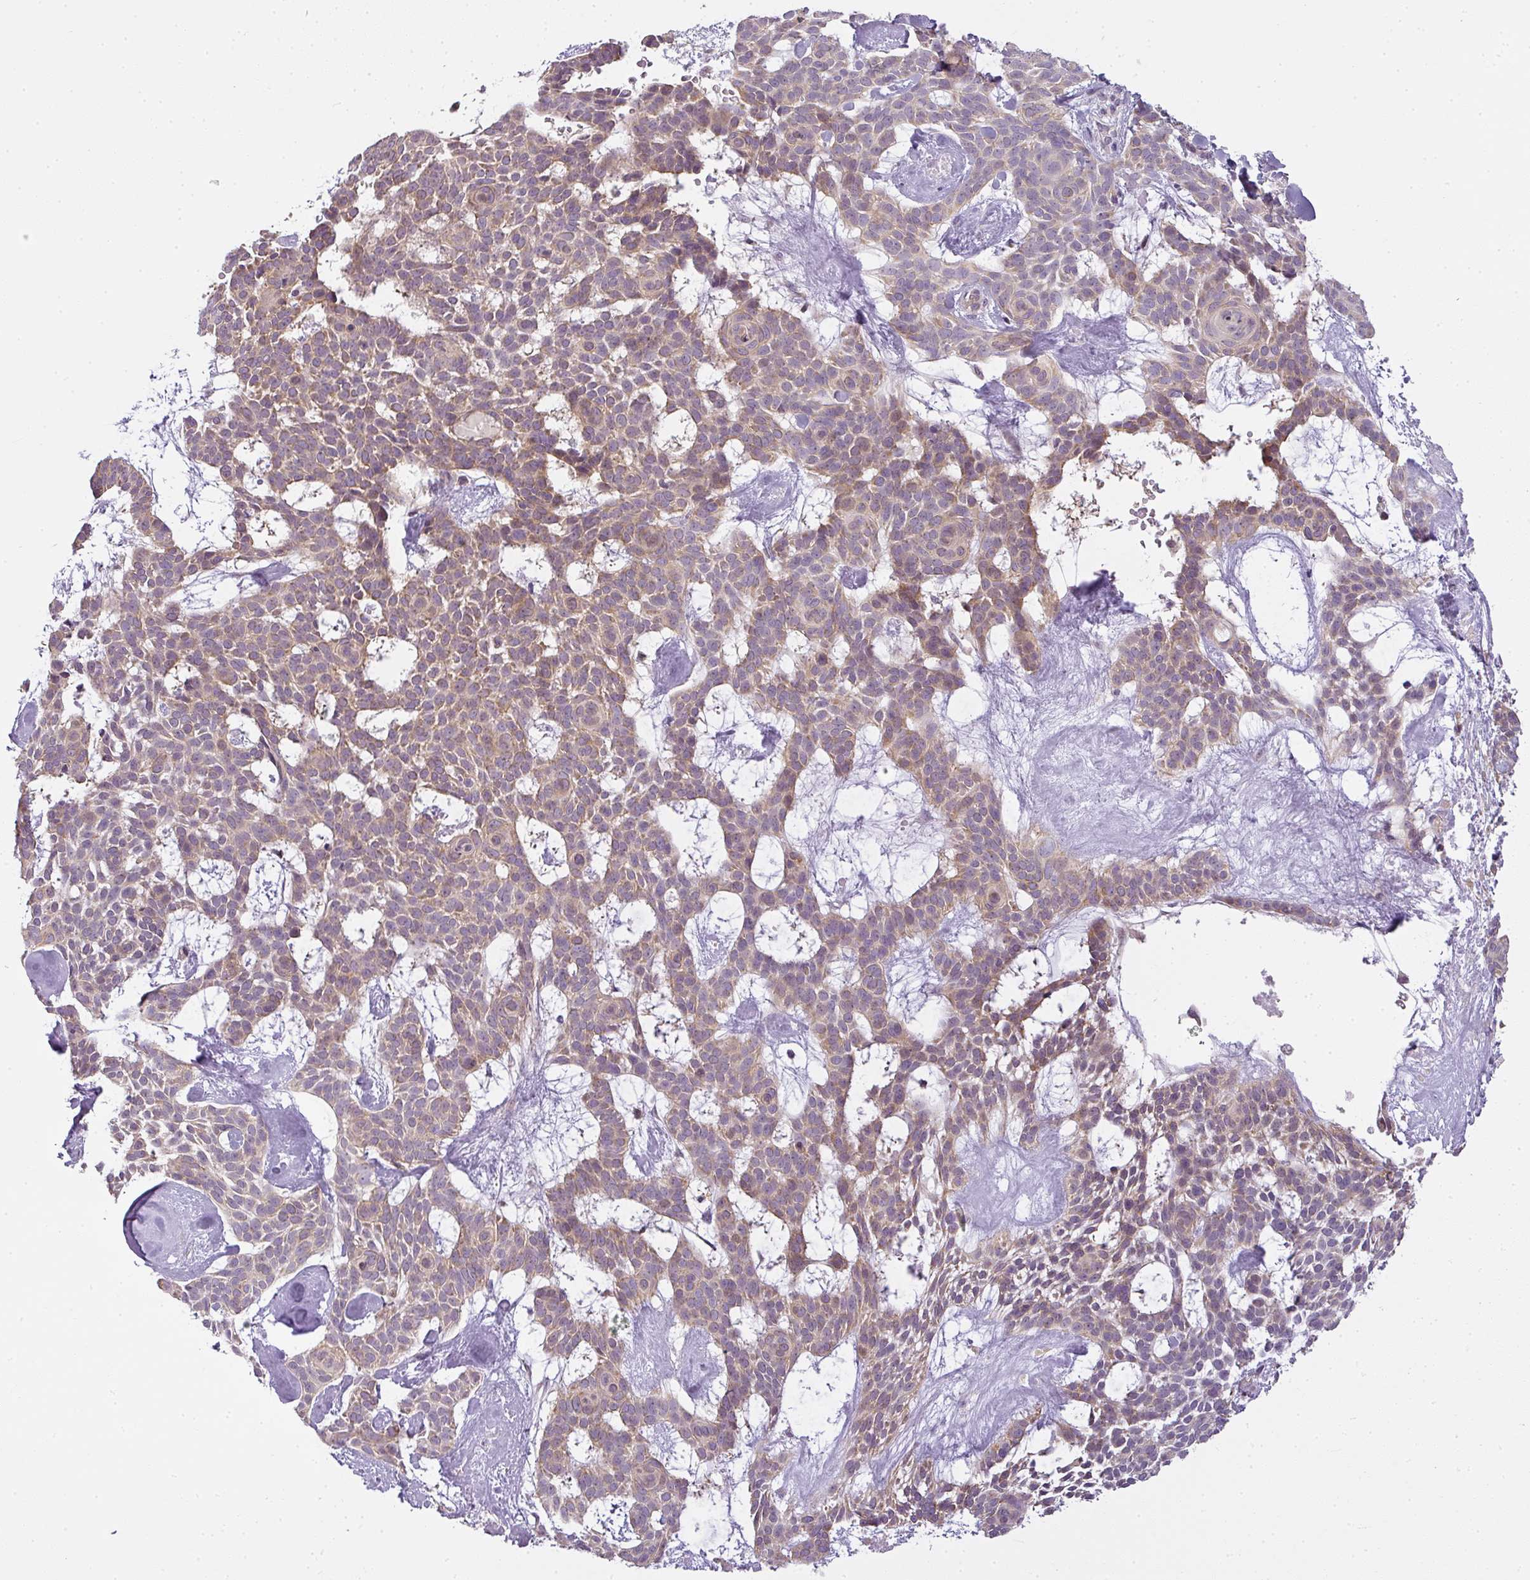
{"staining": {"intensity": "moderate", "quantity": "<25%", "location": "cytoplasmic/membranous"}, "tissue": "skin cancer", "cell_type": "Tumor cells", "image_type": "cancer", "snomed": [{"axis": "morphology", "description": "Basal cell carcinoma"}, {"axis": "topography", "description": "Skin"}], "caption": "Immunohistochemical staining of human basal cell carcinoma (skin) exhibits moderate cytoplasmic/membranous protein expression in about <25% of tumor cells. Nuclei are stained in blue.", "gene": "LY75", "patient": {"sex": "male", "age": 61}}